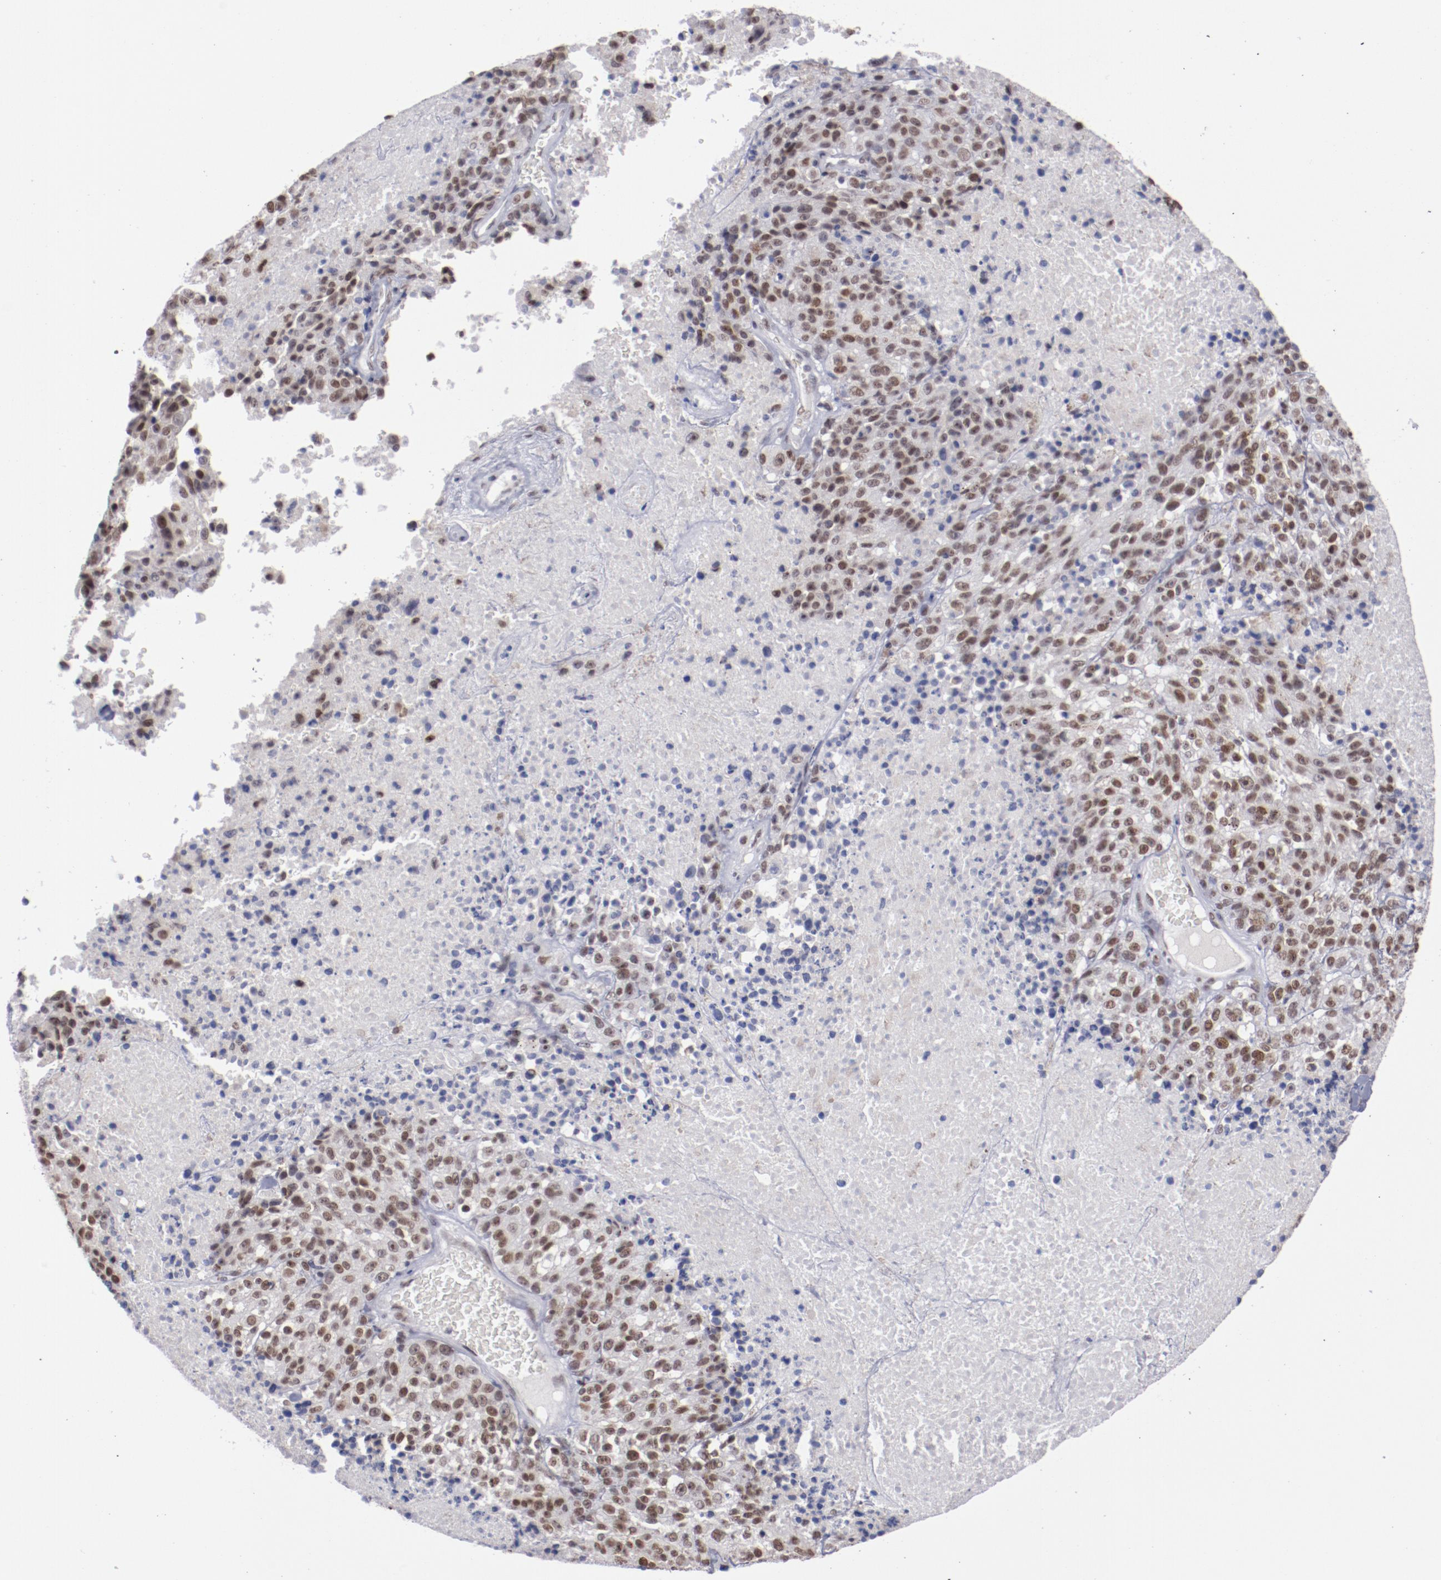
{"staining": {"intensity": "moderate", "quantity": ">75%", "location": "nuclear"}, "tissue": "melanoma", "cell_type": "Tumor cells", "image_type": "cancer", "snomed": [{"axis": "morphology", "description": "Malignant melanoma, Metastatic site"}, {"axis": "topography", "description": "Cerebral cortex"}], "caption": "Malignant melanoma (metastatic site) stained with DAB immunohistochemistry (IHC) displays medium levels of moderate nuclear positivity in about >75% of tumor cells. The protein is stained brown, and the nuclei are stained in blue (DAB (3,3'-diaminobenzidine) IHC with brightfield microscopy, high magnification).", "gene": "TFAP4", "patient": {"sex": "female", "age": 52}}